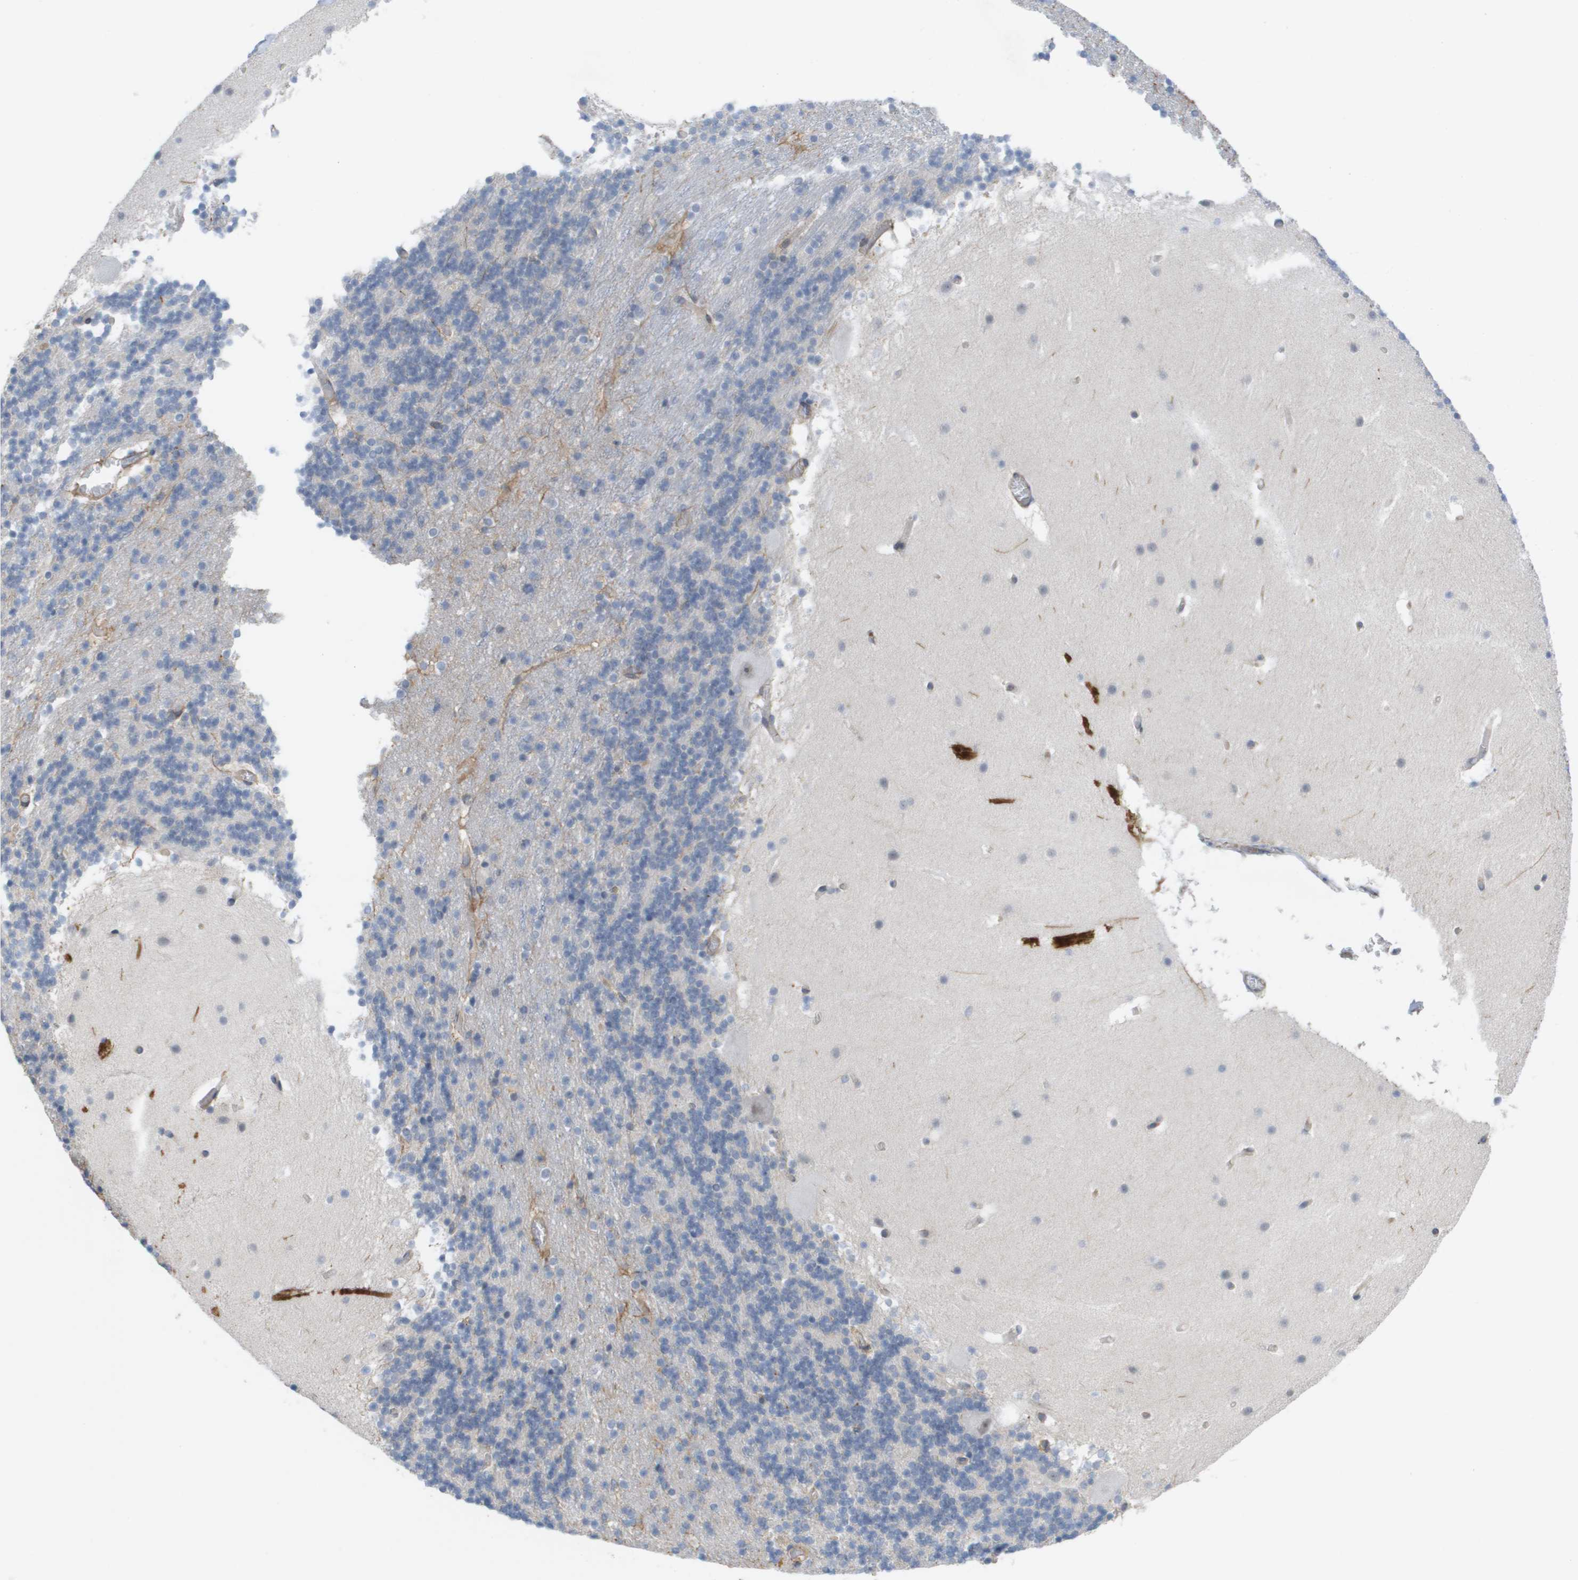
{"staining": {"intensity": "negative", "quantity": "none", "location": "none"}, "tissue": "cerebellum", "cell_type": "Cells in granular layer", "image_type": "normal", "snomed": [{"axis": "morphology", "description": "Normal tissue, NOS"}, {"axis": "topography", "description": "Cerebellum"}], "caption": "Immunohistochemistry of unremarkable human cerebellum demonstrates no expression in cells in granular layer.", "gene": "MTARC2", "patient": {"sex": "male", "age": 45}}